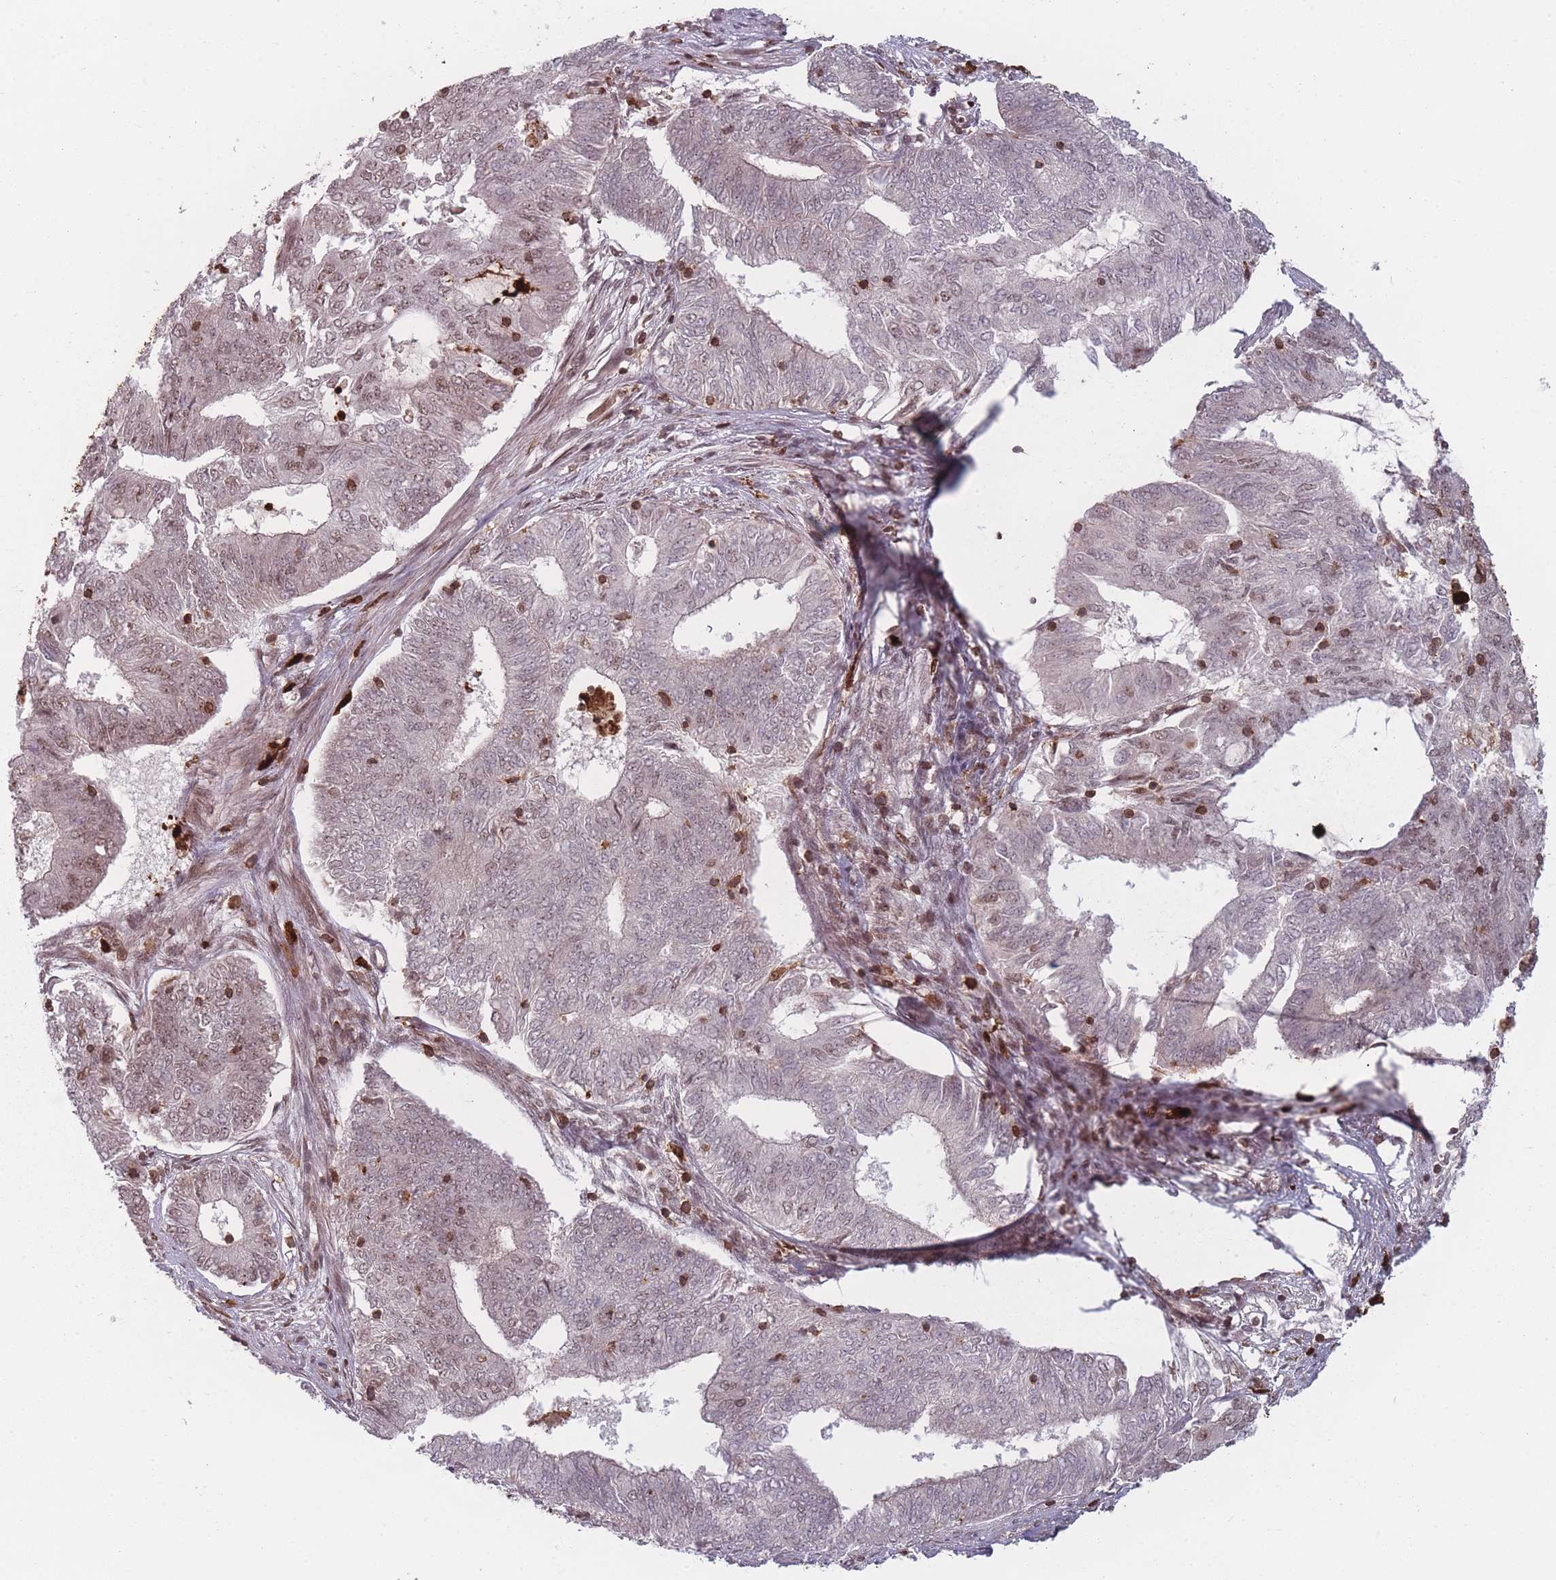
{"staining": {"intensity": "weak", "quantity": "25%-75%", "location": "nuclear"}, "tissue": "endometrial cancer", "cell_type": "Tumor cells", "image_type": "cancer", "snomed": [{"axis": "morphology", "description": "Adenocarcinoma, NOS"}, {"axis": "topography", "description": "Endometrium"}], "caption": "Endometrial adenocarcinoma tissue reveals weak nuclear expression in approximately 25%-75% of tumor cells", "gene": "WDR55", "patient": {"sex": "female", "age": 62}}